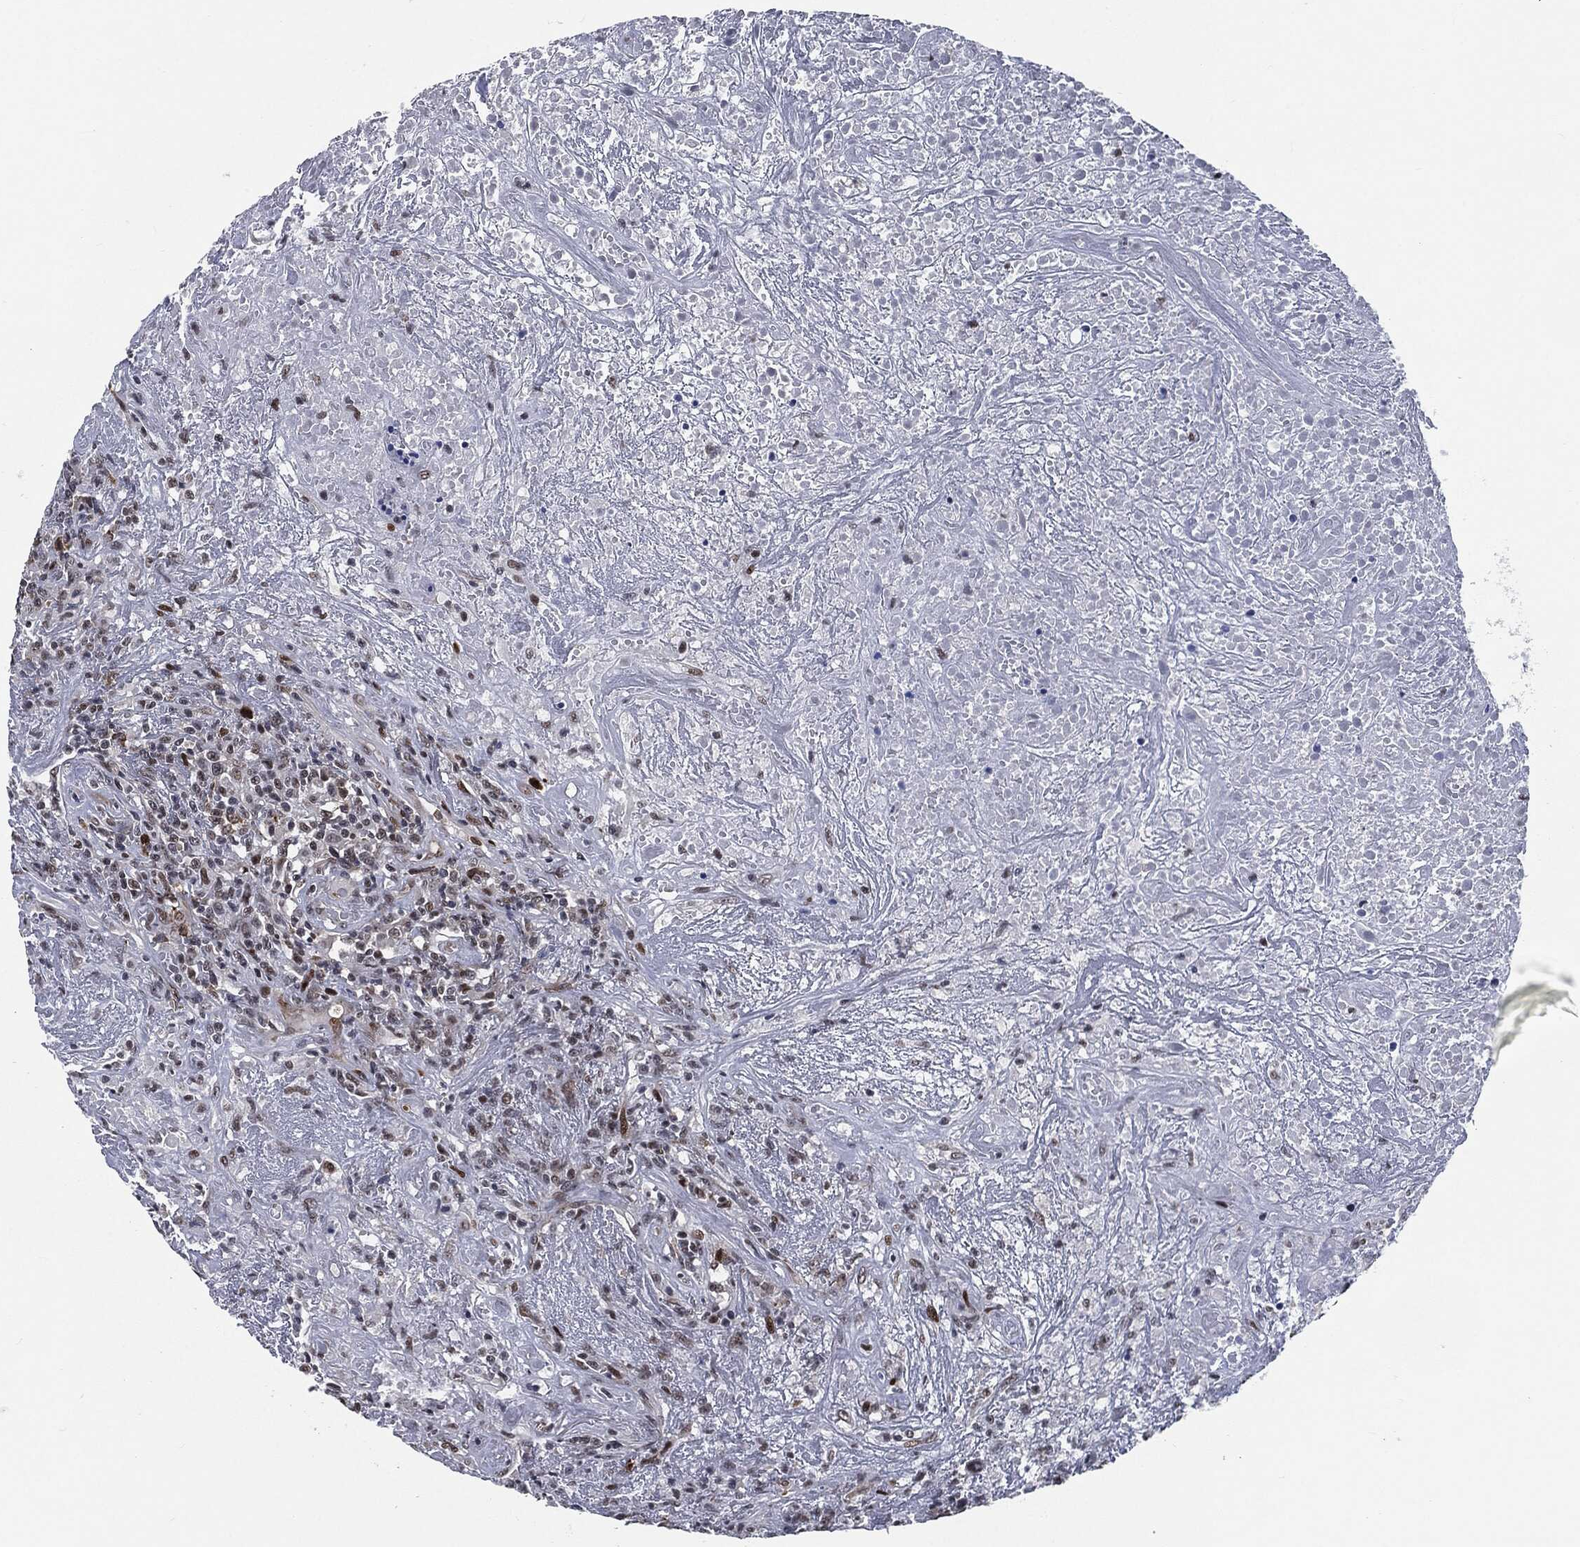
{"staining": {"intensity": "negative", "quantity": "none", "location": "none"}, "tissue": "lymphoma", "cell_type": "Tumor cells", "image_type": "cancer", "snomed": [{"axis": "morphology", "description": "Malignant lymphoma, non-Hodgkin's type, High grade"}, {"axis": "topography", "description": "Lung"}], "caption": "A high-resolution image shows IHC staining of malignant lymphoma, non-Hodgkin's type (high-grade), which shows no significant staining in tumor cells.", "gene": "AKT2", "patient": {"sex": "male", "age": 79}}